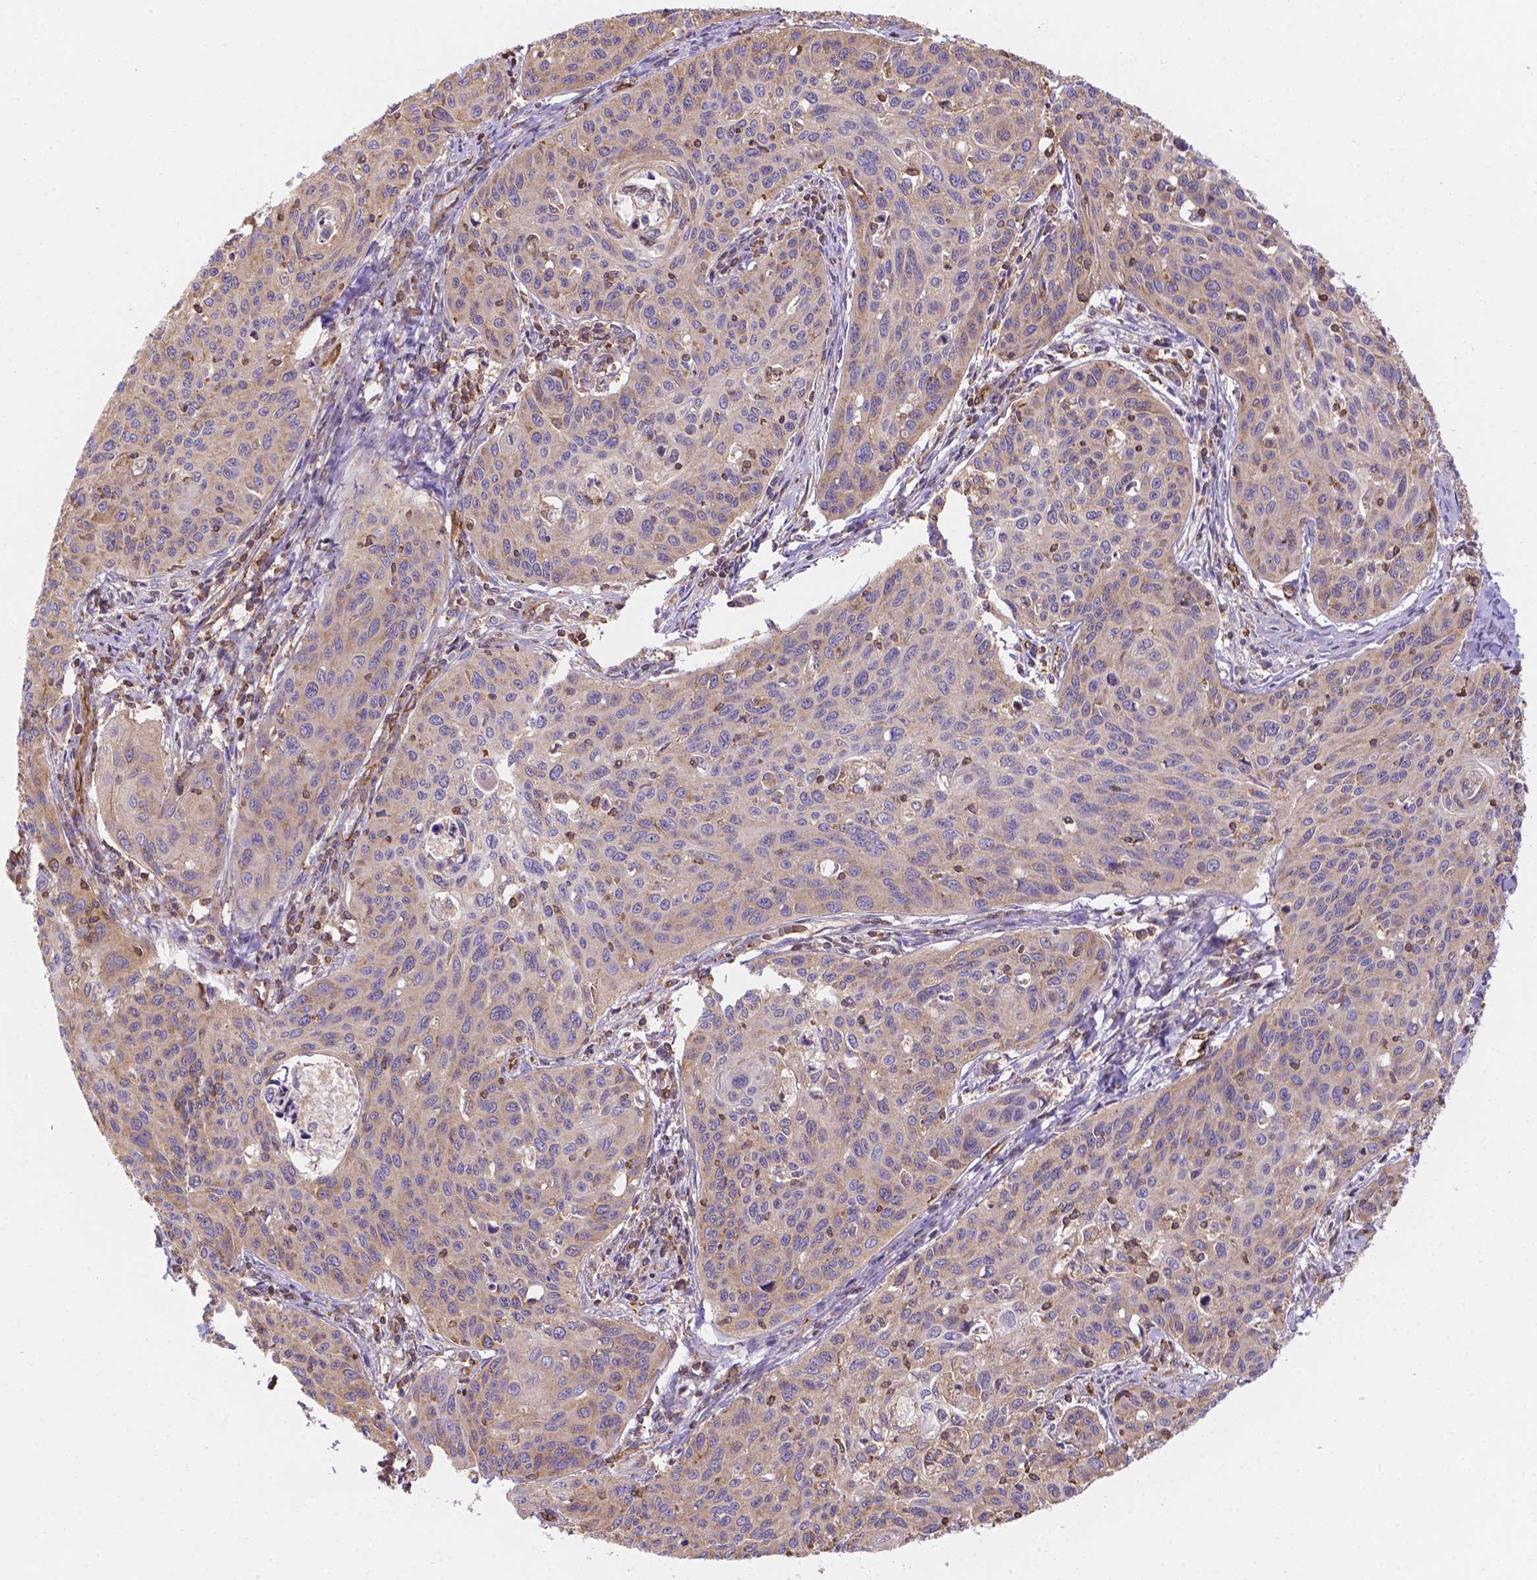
{"staining": {"intensity": "weak", "quantity": "25%-75%", "location": "cytoplasmic/membranous"}, "tissue": "cervical cancer", "cell_type": "Tumor cells", "image_type": "cancer", "snomed": [{"axis": "morphology", "description": "Squamous cell carcinoma, NOS"}, {"axis": "topography", "description": "Cervix"}], "caption": "Brown immunohistochemical staining in human squamous cell carcinoma (cervical) exhibits weak cytoplasmic/membranous positivity in about 25%-75% of tumor cells.", "gene": "DMWD", "patient": {"sex": "female", "age": 31}}